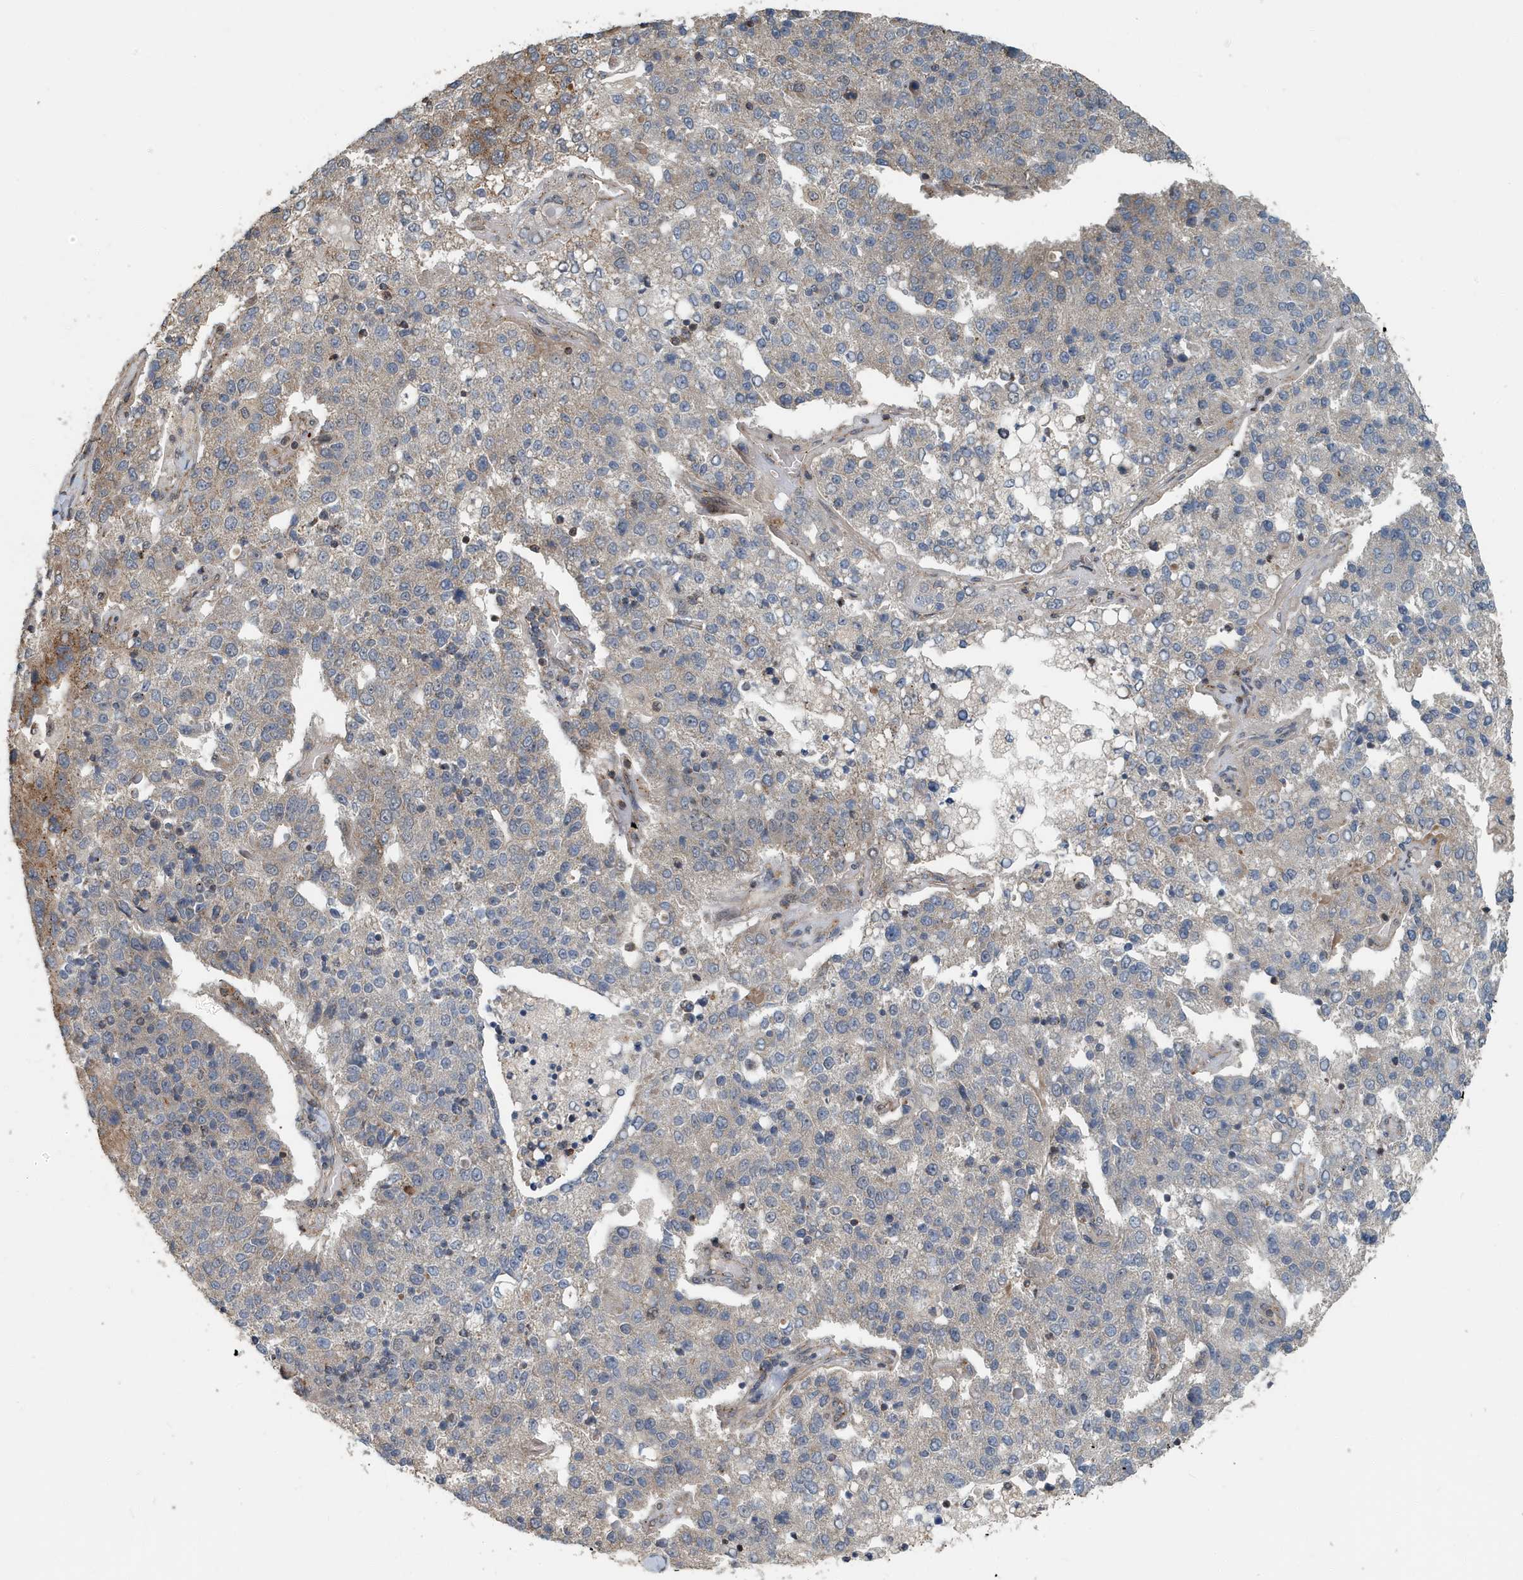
{"staining": {"intensity": "moderate", "quantity": "<25%", "location": "cytoplasmic/membranous"}, "tissue": "pancreatic cancer", "cell_type": "Tumor cells", "image_type": "cancer", "snomed": [{"axis": "morphology", "description": "Adenocarcinoma, NOS"}, {"axis": "topography", "description": "Pancreas"}], "caption": "High-magnification brightfield microscopy of pancreatic cancer (adenocarcinoma) stained with DAB (3,3'-diaminobenzidine) (brown) and counterstained with hematoxylin (blue). tumor cells exhibit moderate cytoplasmic/membranous staining is identified in approximately<25% of cells. Nuclei are stained in blue.", "gene": "KIF15", "patient": {"sex": "female", "age": 61}}